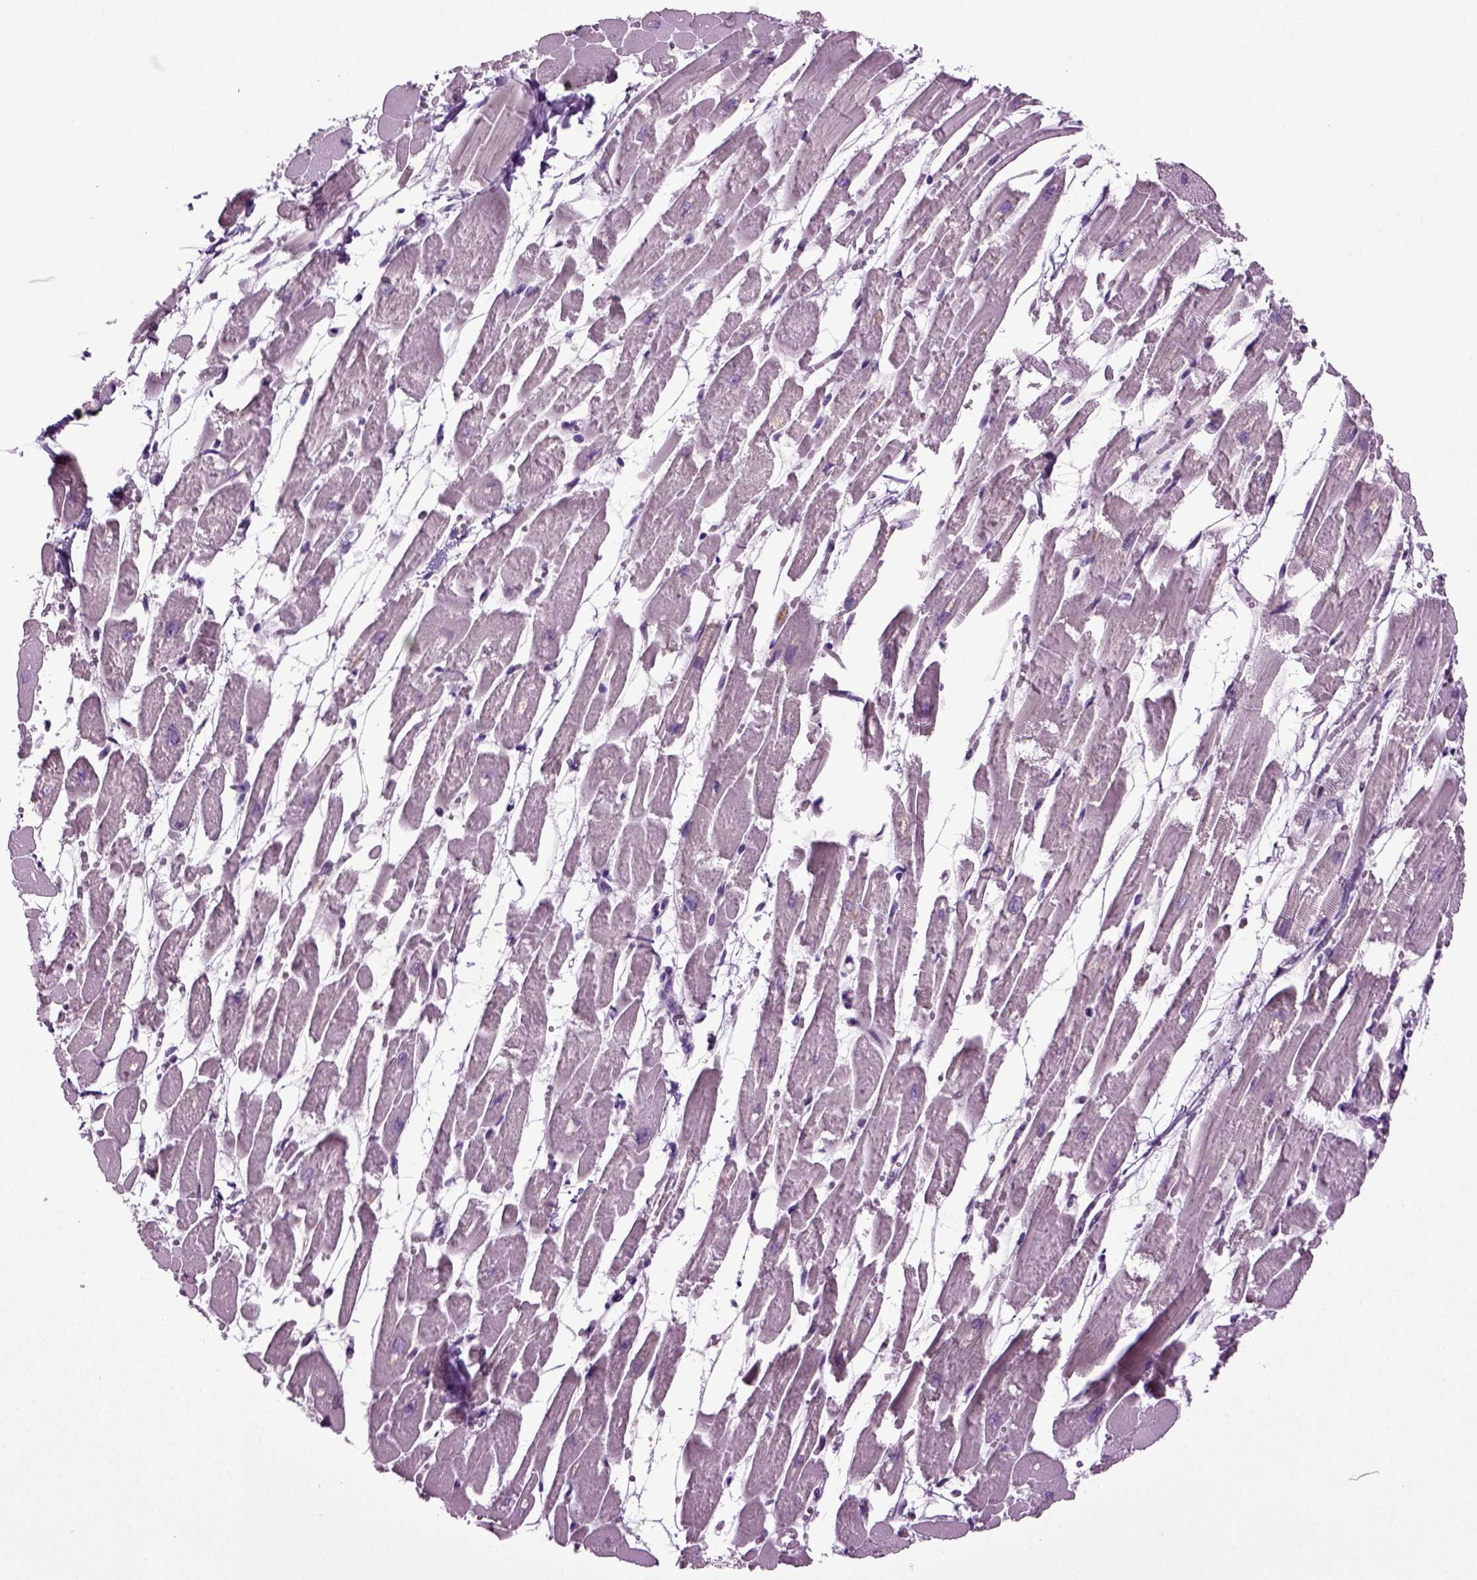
{"staining": {"intensity": "negative", "quantity": "none", "location": "none"}, "tissue": "heart muscle", "cell_type": "Cardiomyocytes", "image_type": "normal", "snomed": [{"axis": "morphology", "description": "Normal tissue, NOS"}, {"axis": "topography", "description": "Heart"}], "caption": "Human heart muscle stained for a protein using IHC demonstrates no staining in cardiomyocytes.", "gene": "FGF11", "patient": {"sex": "female", "age": 52}}